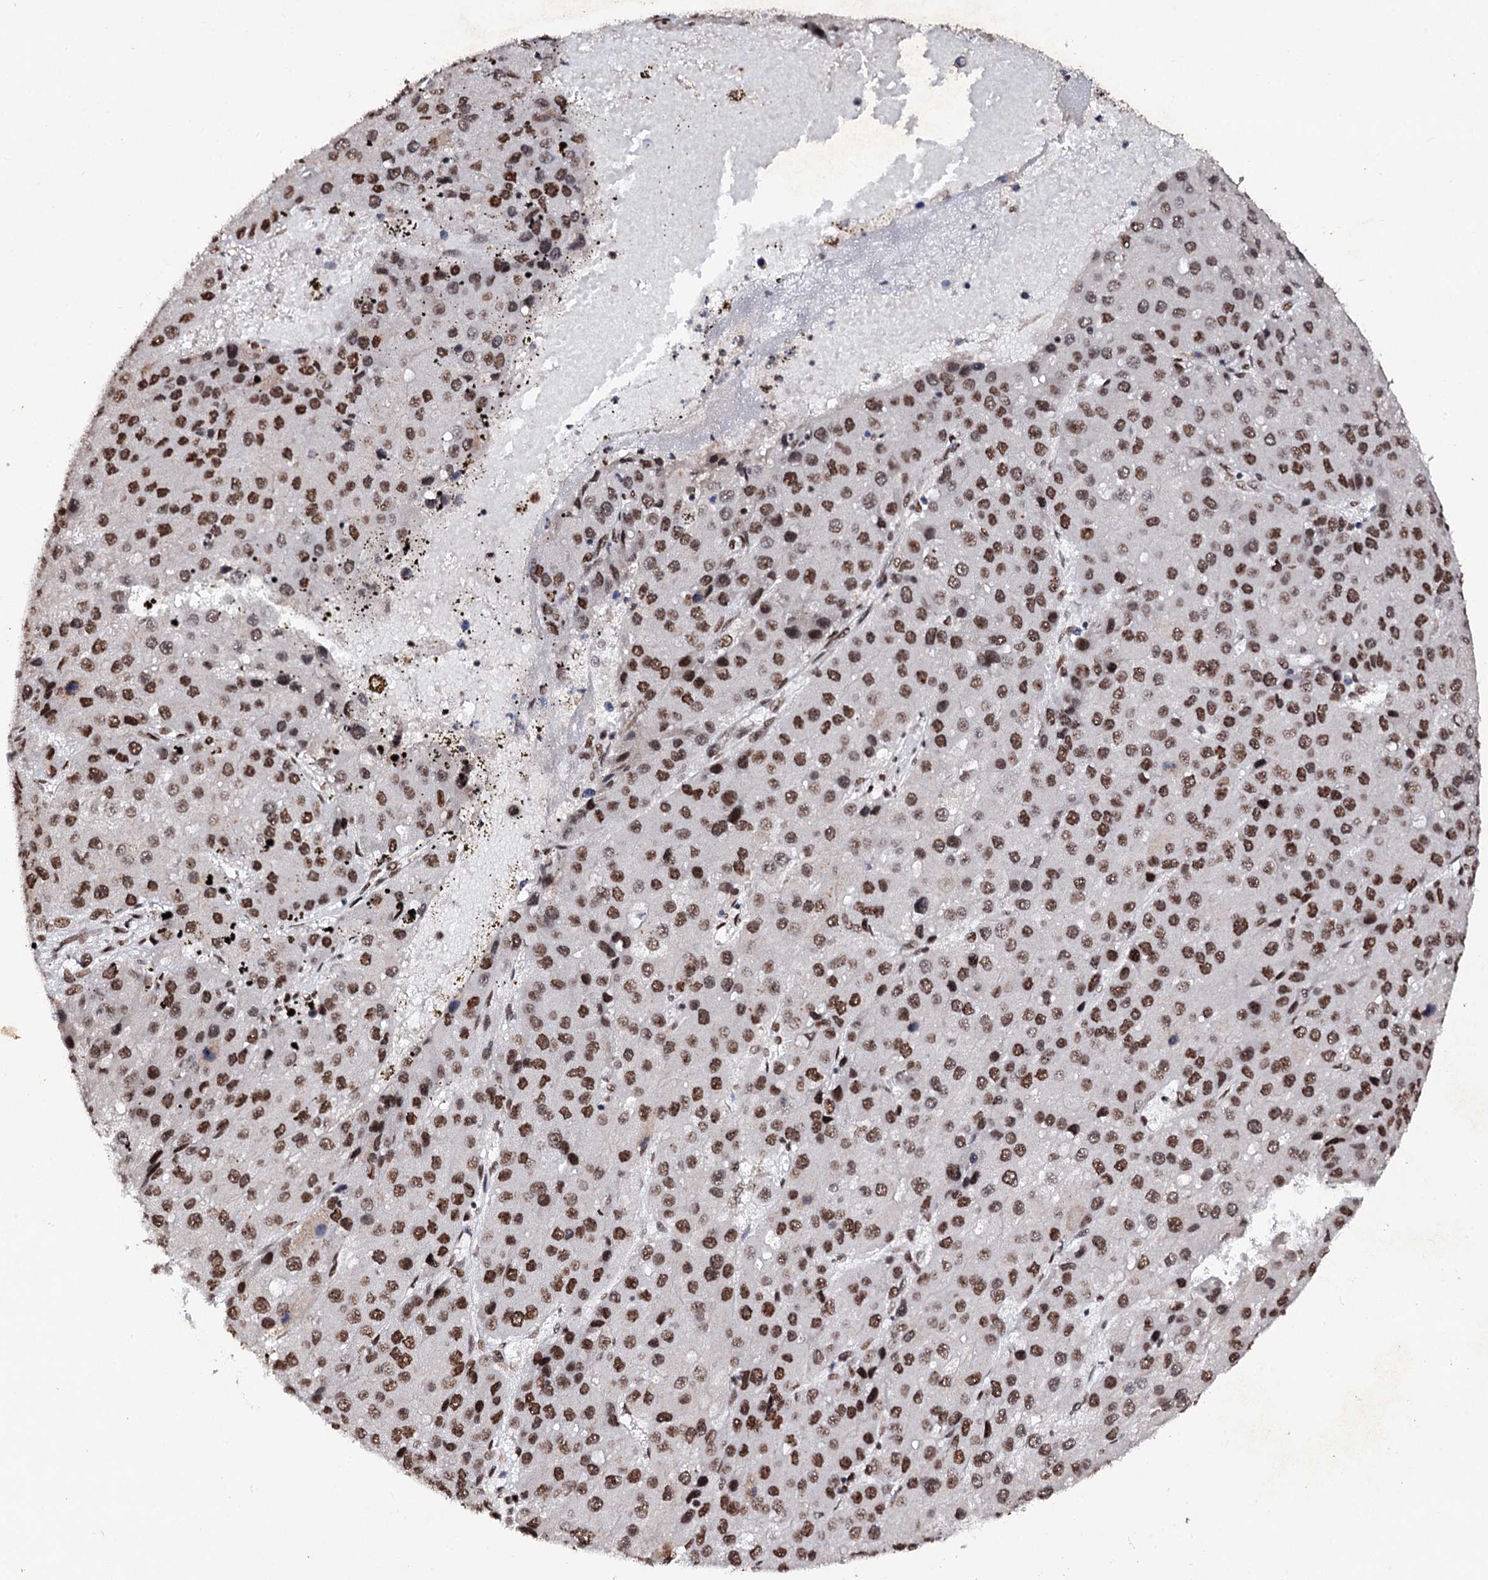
{"staining": {"intensity": "strong", "quantity": ">75%", "location": "nuclear"}, "tissue": "liver cancer", "cell_type": "Tumor cells", "image_type": "cancer", "snomed": [{"axis": "morphology", "description": "Carcinoma, Hepatocellular, NOS"}, {"axis": "topography", "description": "Liver"}], "caption": "The immunohistochemical stain highlights strong nuclear expression in tumor cells of hepatocellular carcinoma (liver) tissue. (DAB IHC with brightfield microscopy, high magnification).", "gene": "MATR3", "patient": {"sex": "female", "age": 73}}